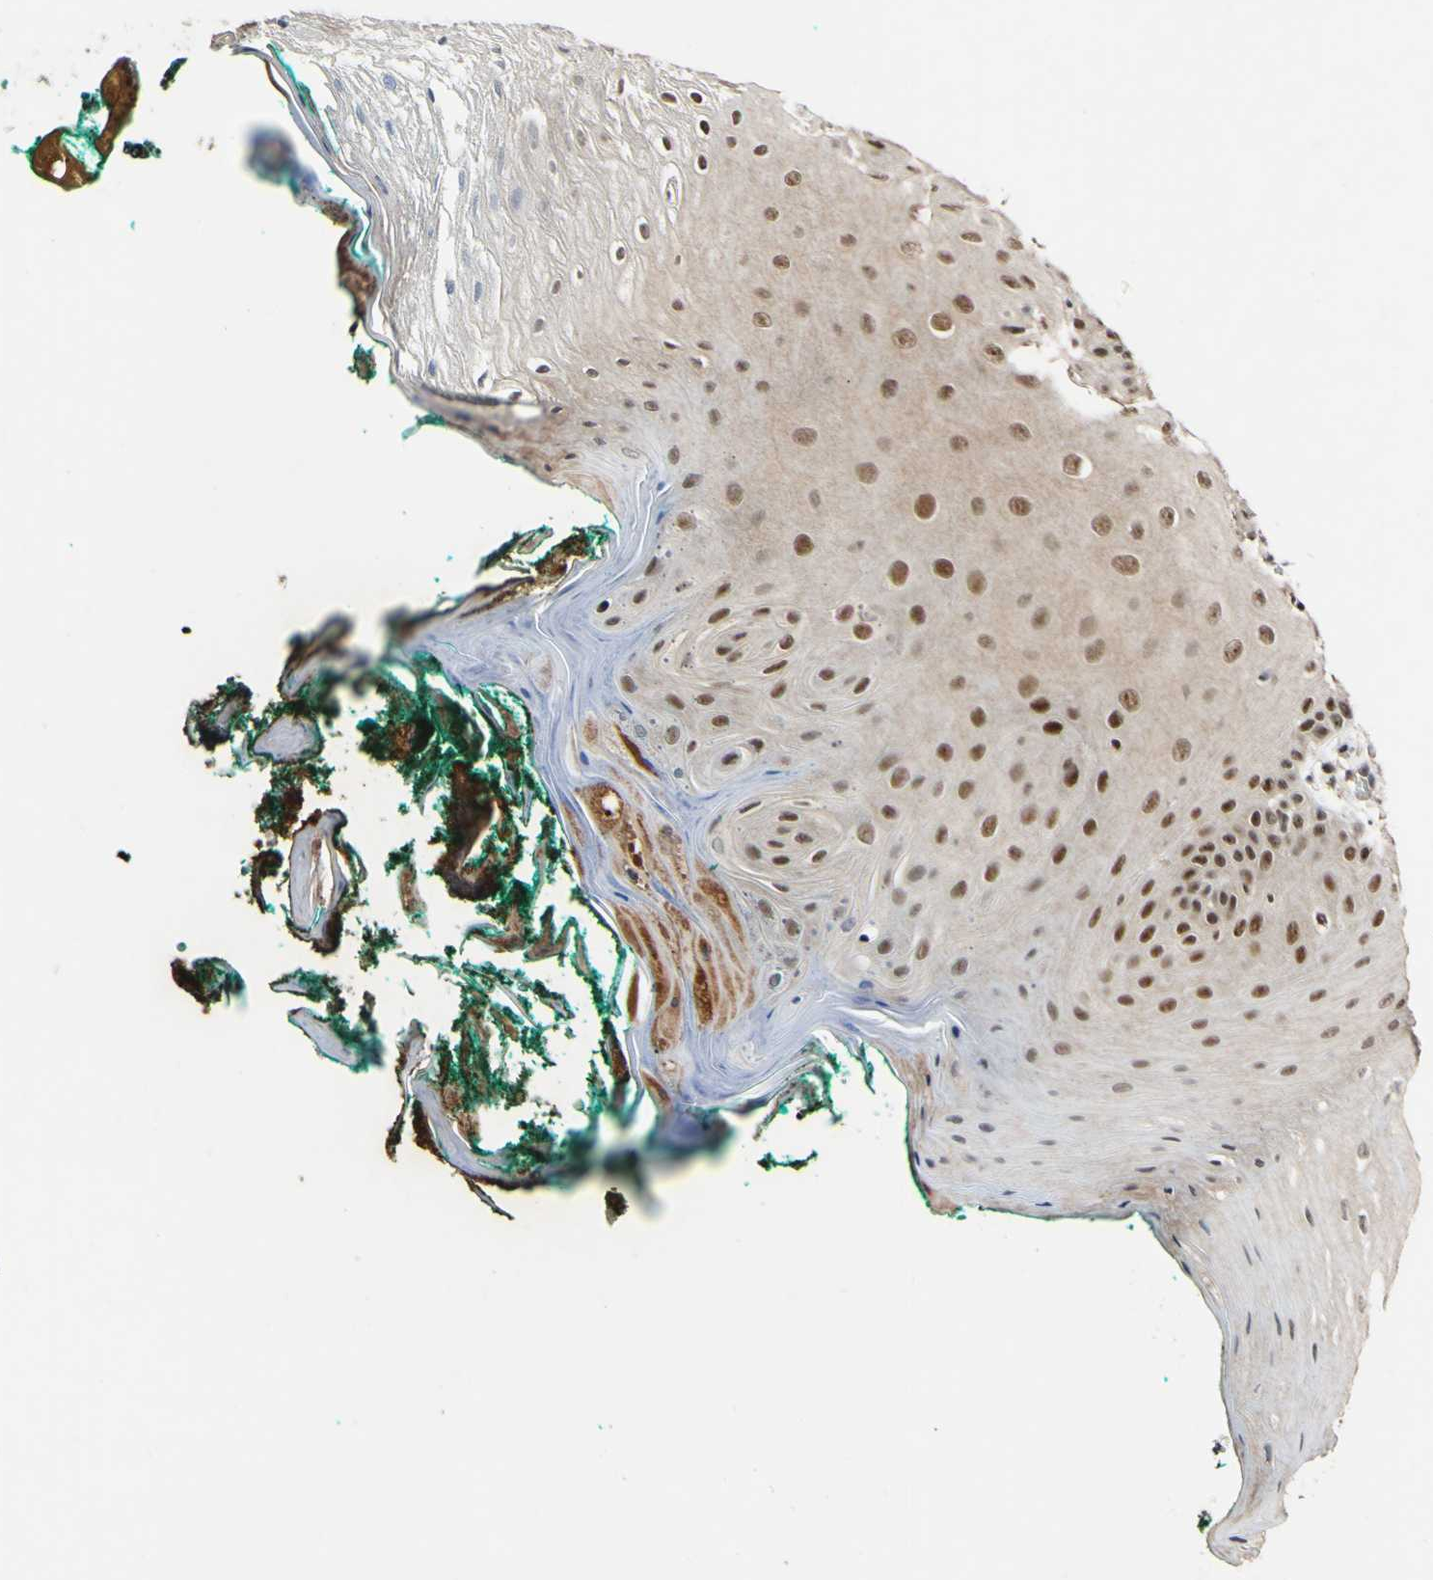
{"staining": {"intensity": "moderate", "quantity": ">75%", "location": "nuclear"}, "tissue": "oral mucosa", "cell_type": "Squamous epithelial cells", "image_type": "normal", "snomed": [{"axis": "morphology", "description": "Normal tissue, NOS"}, {"axis": "topography", "description": "Skeletal muscle"}, {"axis": "topography", "description": "Oral tissue"}], "caption": "Immunohistochemical staining of benign oral mucosa demonstrates >75% levels of moderate nuclear protein positivity in about >75% of squamous epithelial cells. The staining is performed using DAB (3,3'-diaminobenzidine) brown chromogen to label protein expression. The nuclei are counter-stained blue using hematoxylin.", "gene": "POLR2F", "patient": {"sex": "male", "age": 58}}